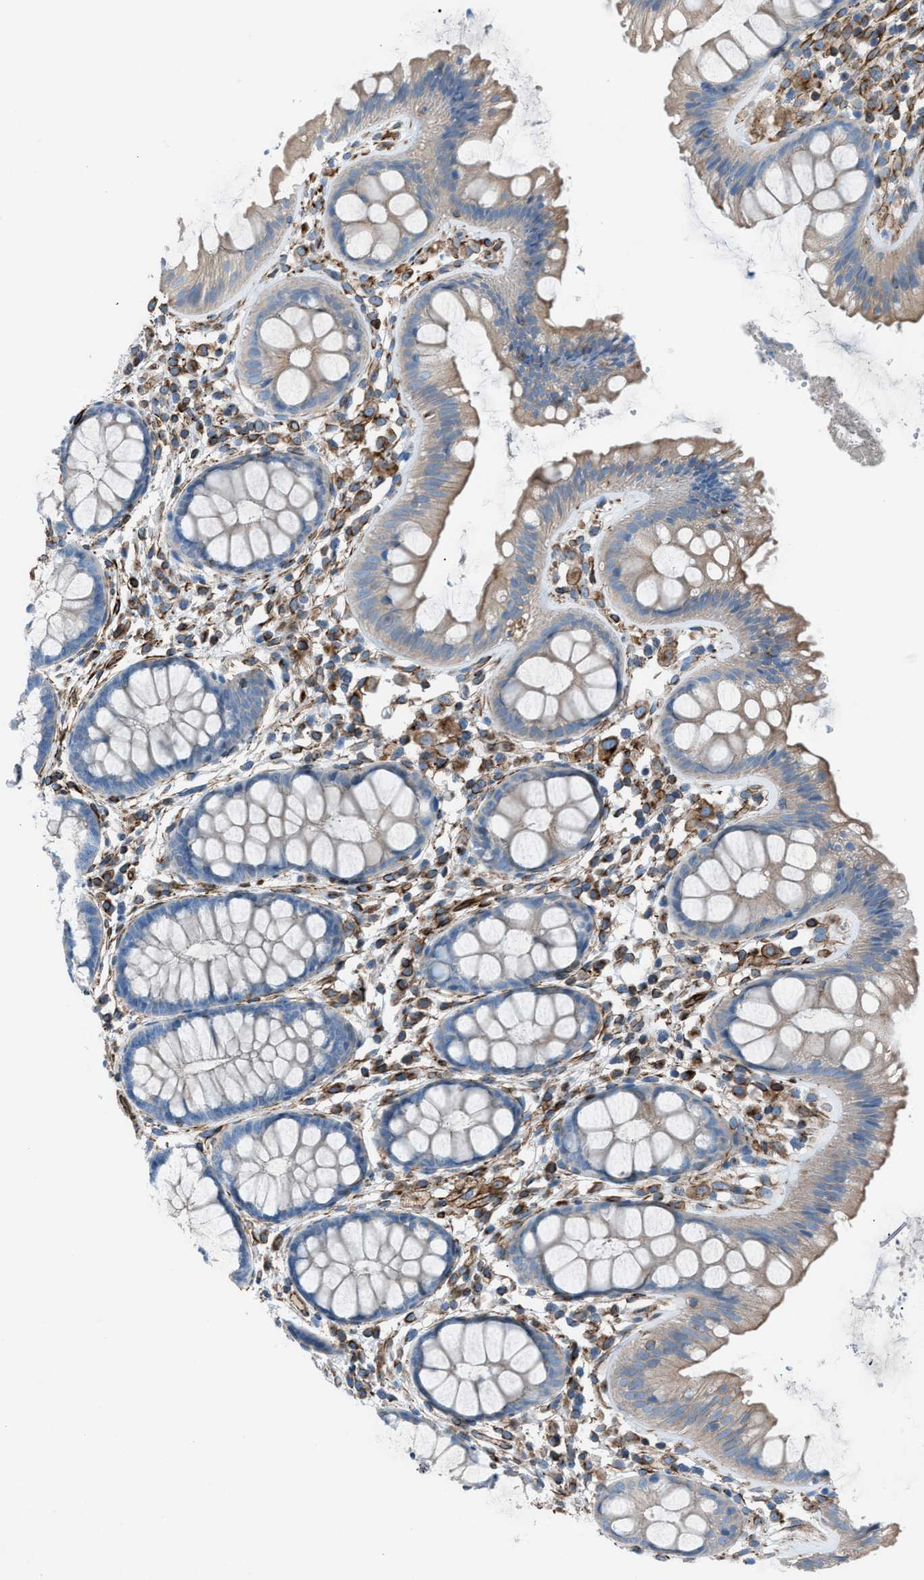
{"staining": {"intensity": "strong", "quantity": ">75%", "location": "cytoplasmic/membranous"}, "tissue": "colon", "cell_type": "Endothelial cells", "image_type": "normal", "snomed": [{"axis": "morphology", "description": "Normal tissue, NOS"}, {"axis": "topography", "description": "Colon"}], "caption": "DAB (3,3'-diaminobenzidine) immunohistochemical staining of unremarkable human colon exhibits strong cytoplasmic/membranous protein staining in approximately >75% of endothelial cells. Immunohistochemistry (ihc) stains the protein in brown and the nuclei are stained blue.", "gene": "CABP7", "patient": {"sex": "female", "age": 56}}